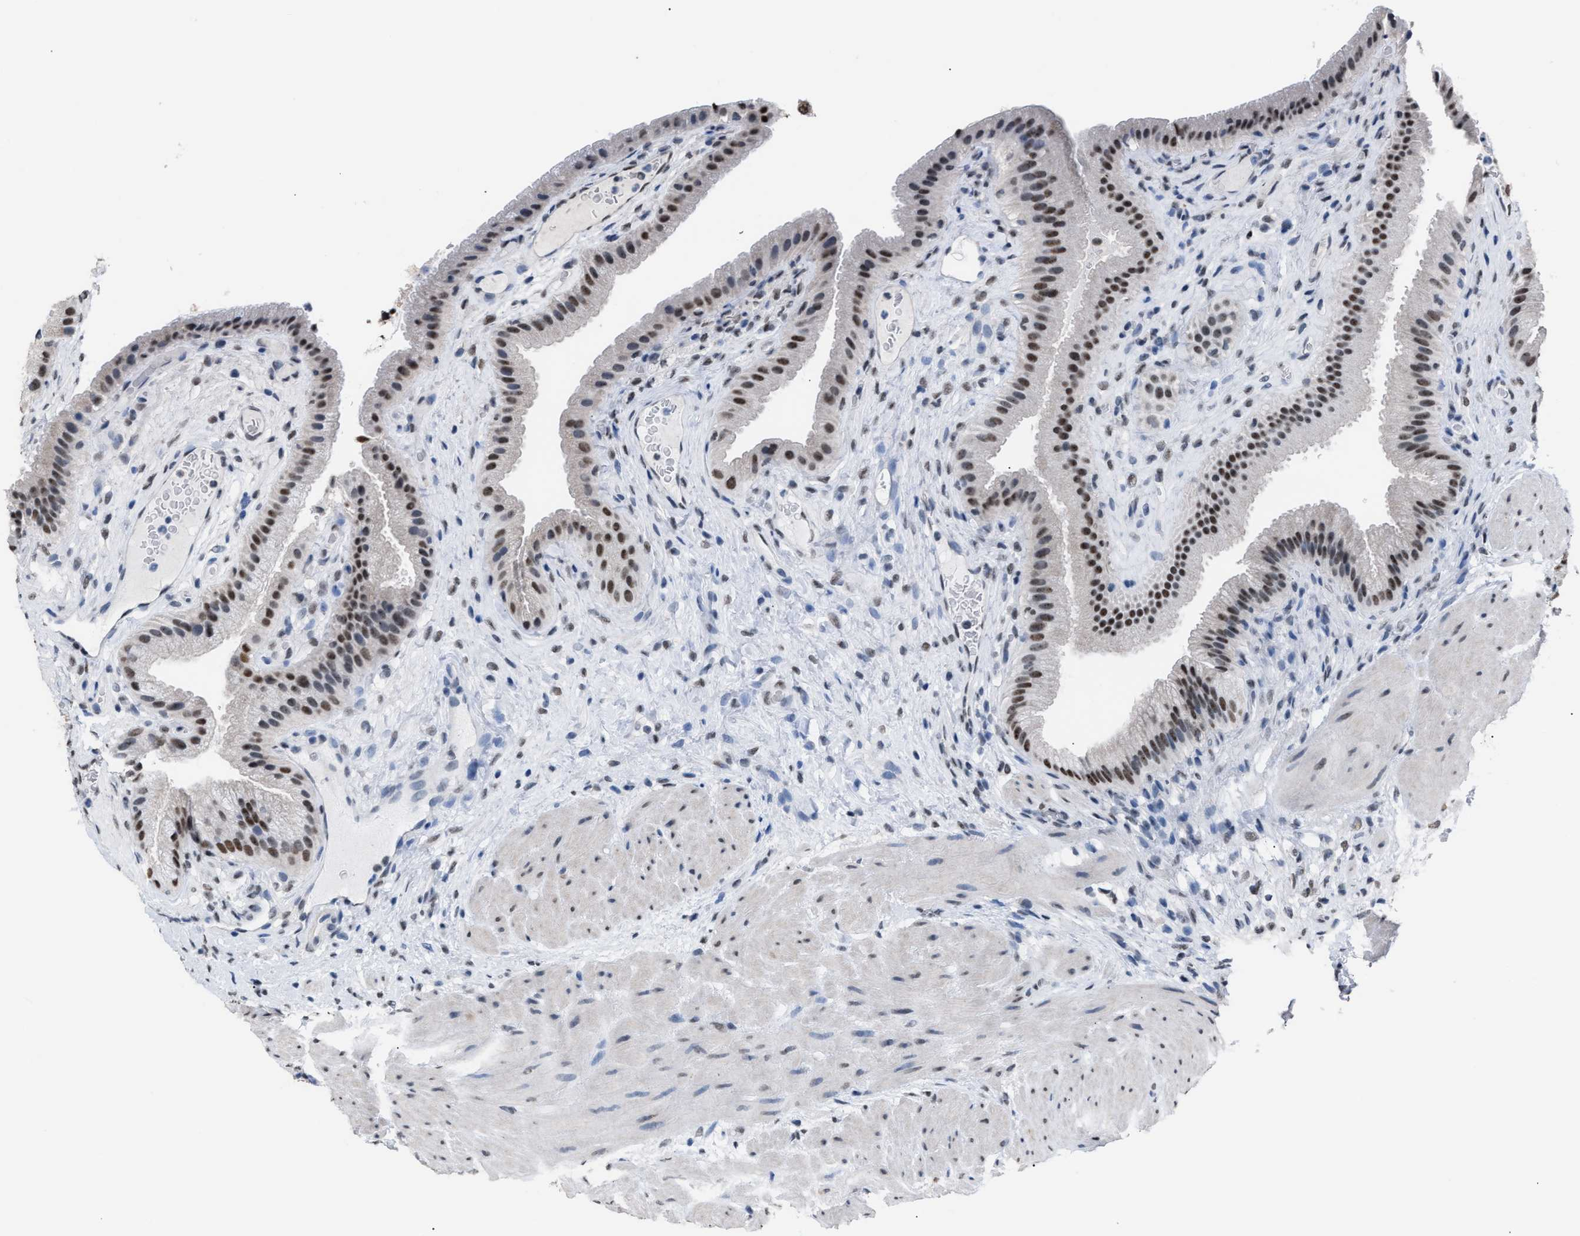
{"staining": {"intensity": "strong", "quantity": ">75%", "location": "nuclear"}, "tissue": "gallbladder", "cell_type": "Glandular cells", "image_type": "normal", "snomed": [{"axis": "morphology", "description": "Normal tissue, NOS"}, {"axis": "topography", "description": "Gallbladder"}], "caption": "Immunohistochemistry (IHC) histopathology image of benign gallbladder: gallbladder stained using immunohistochemistry (IHC) shows high levels of strong protein expression localized specifically in the nuclear of glandular cells, appearing as a nuclear brown color.", "gene": "CCAR2", "patient": {"sex": "male", "age": 49}}